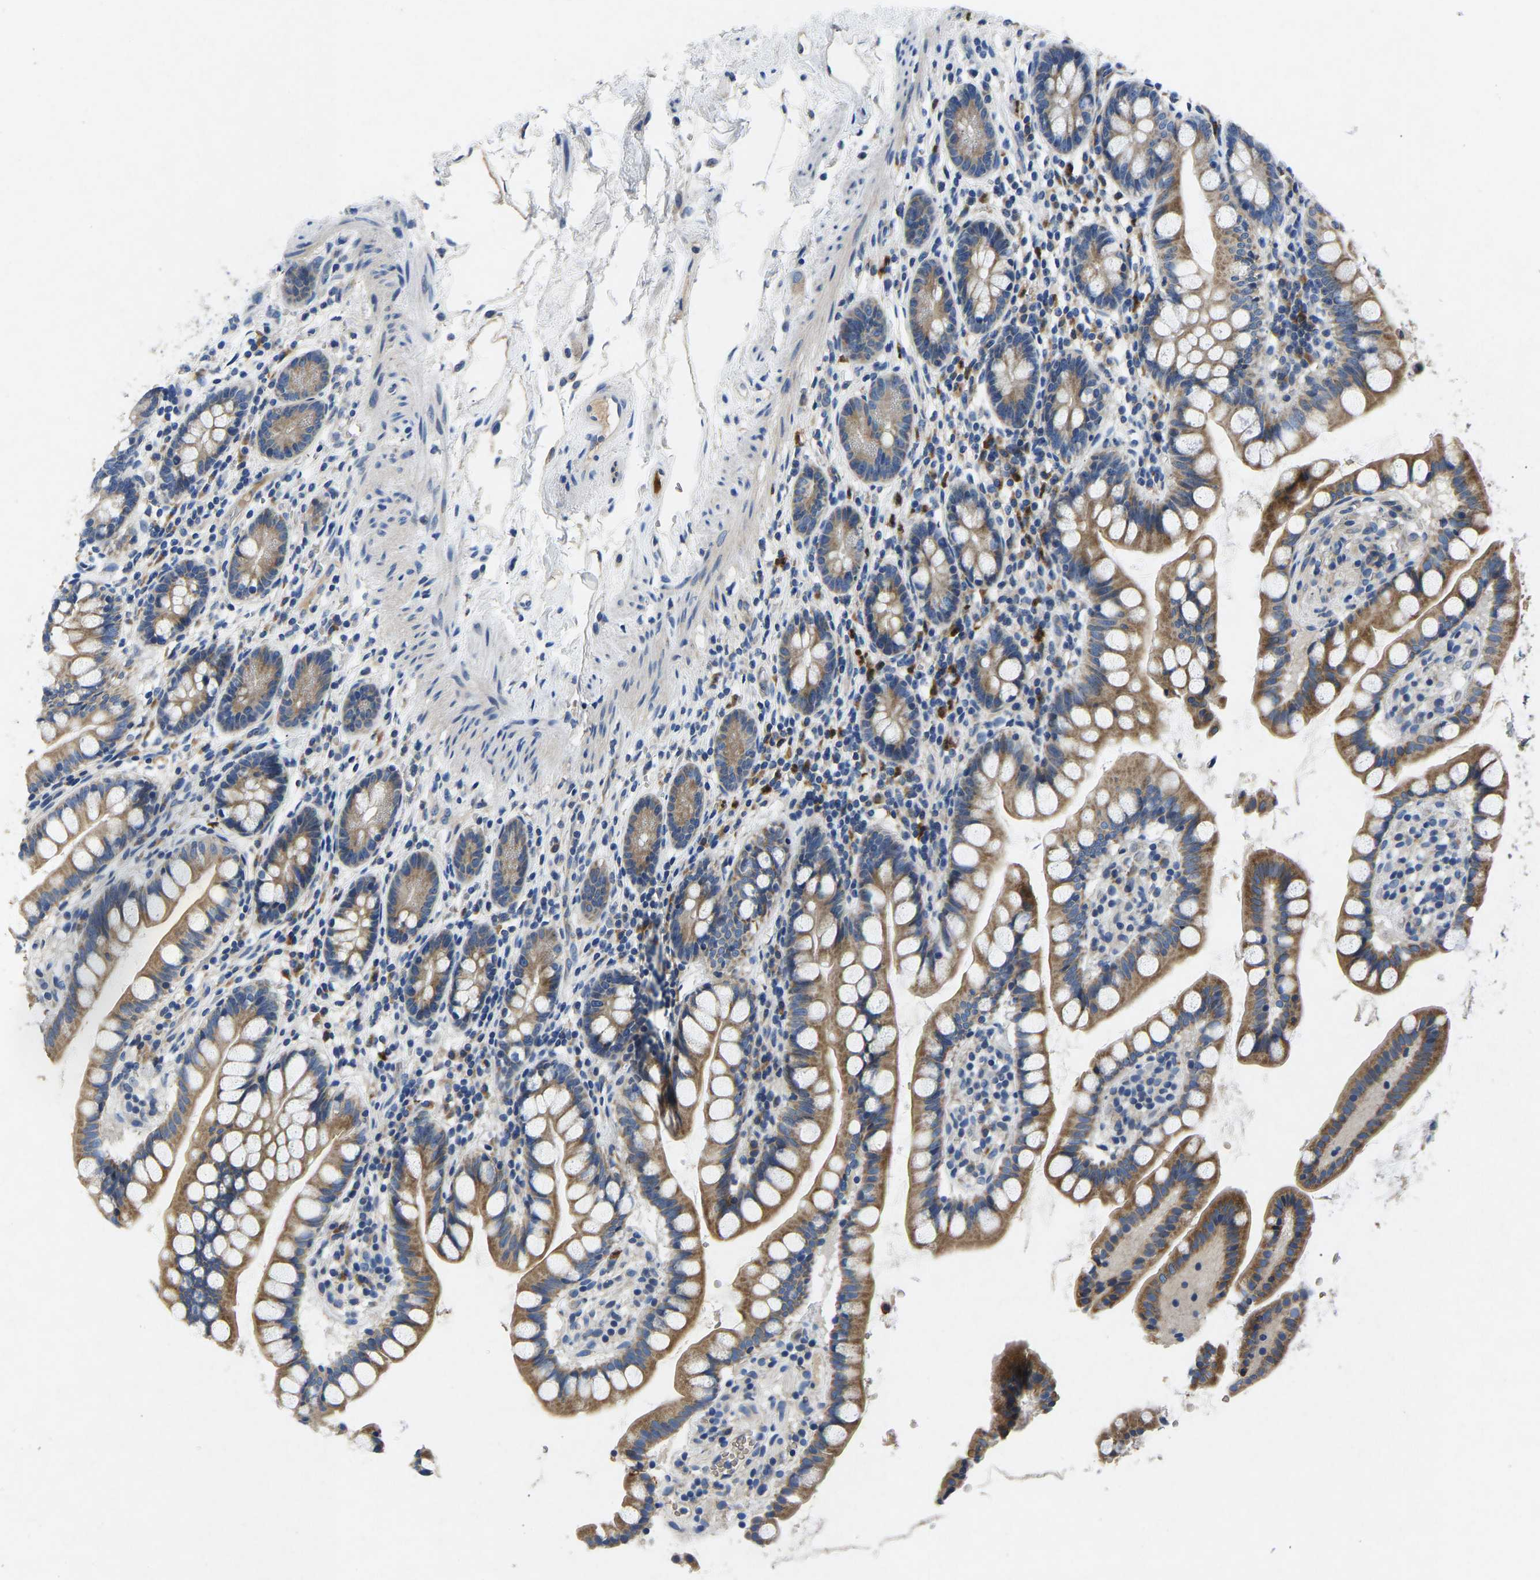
{"staining": {"intensity": "moderate", "quantity": "25%-75%", "location": "cytoplasmic/membranous"}, "tissue": "small intestine", "cell_type": "Glandular cells", "image_type": "normal", "snomed": [{"axis": "morphology", "description": "Normal tissue, NOS"}, {"axis": "topography", "description": "Small intestine"}], "caption": "Immunohistochemistry (IHC) image of benign small intestine: human small intestine stained using immunohistochemistry exhibits medium levels of moderate protein expression localized specifically in the cytoplasmic/membranous of glandular cells, appearing as a cytoplasmic/membranous brown color.", "gene": "TOR1B", "patient": {"sex": "female", "age": 84}}